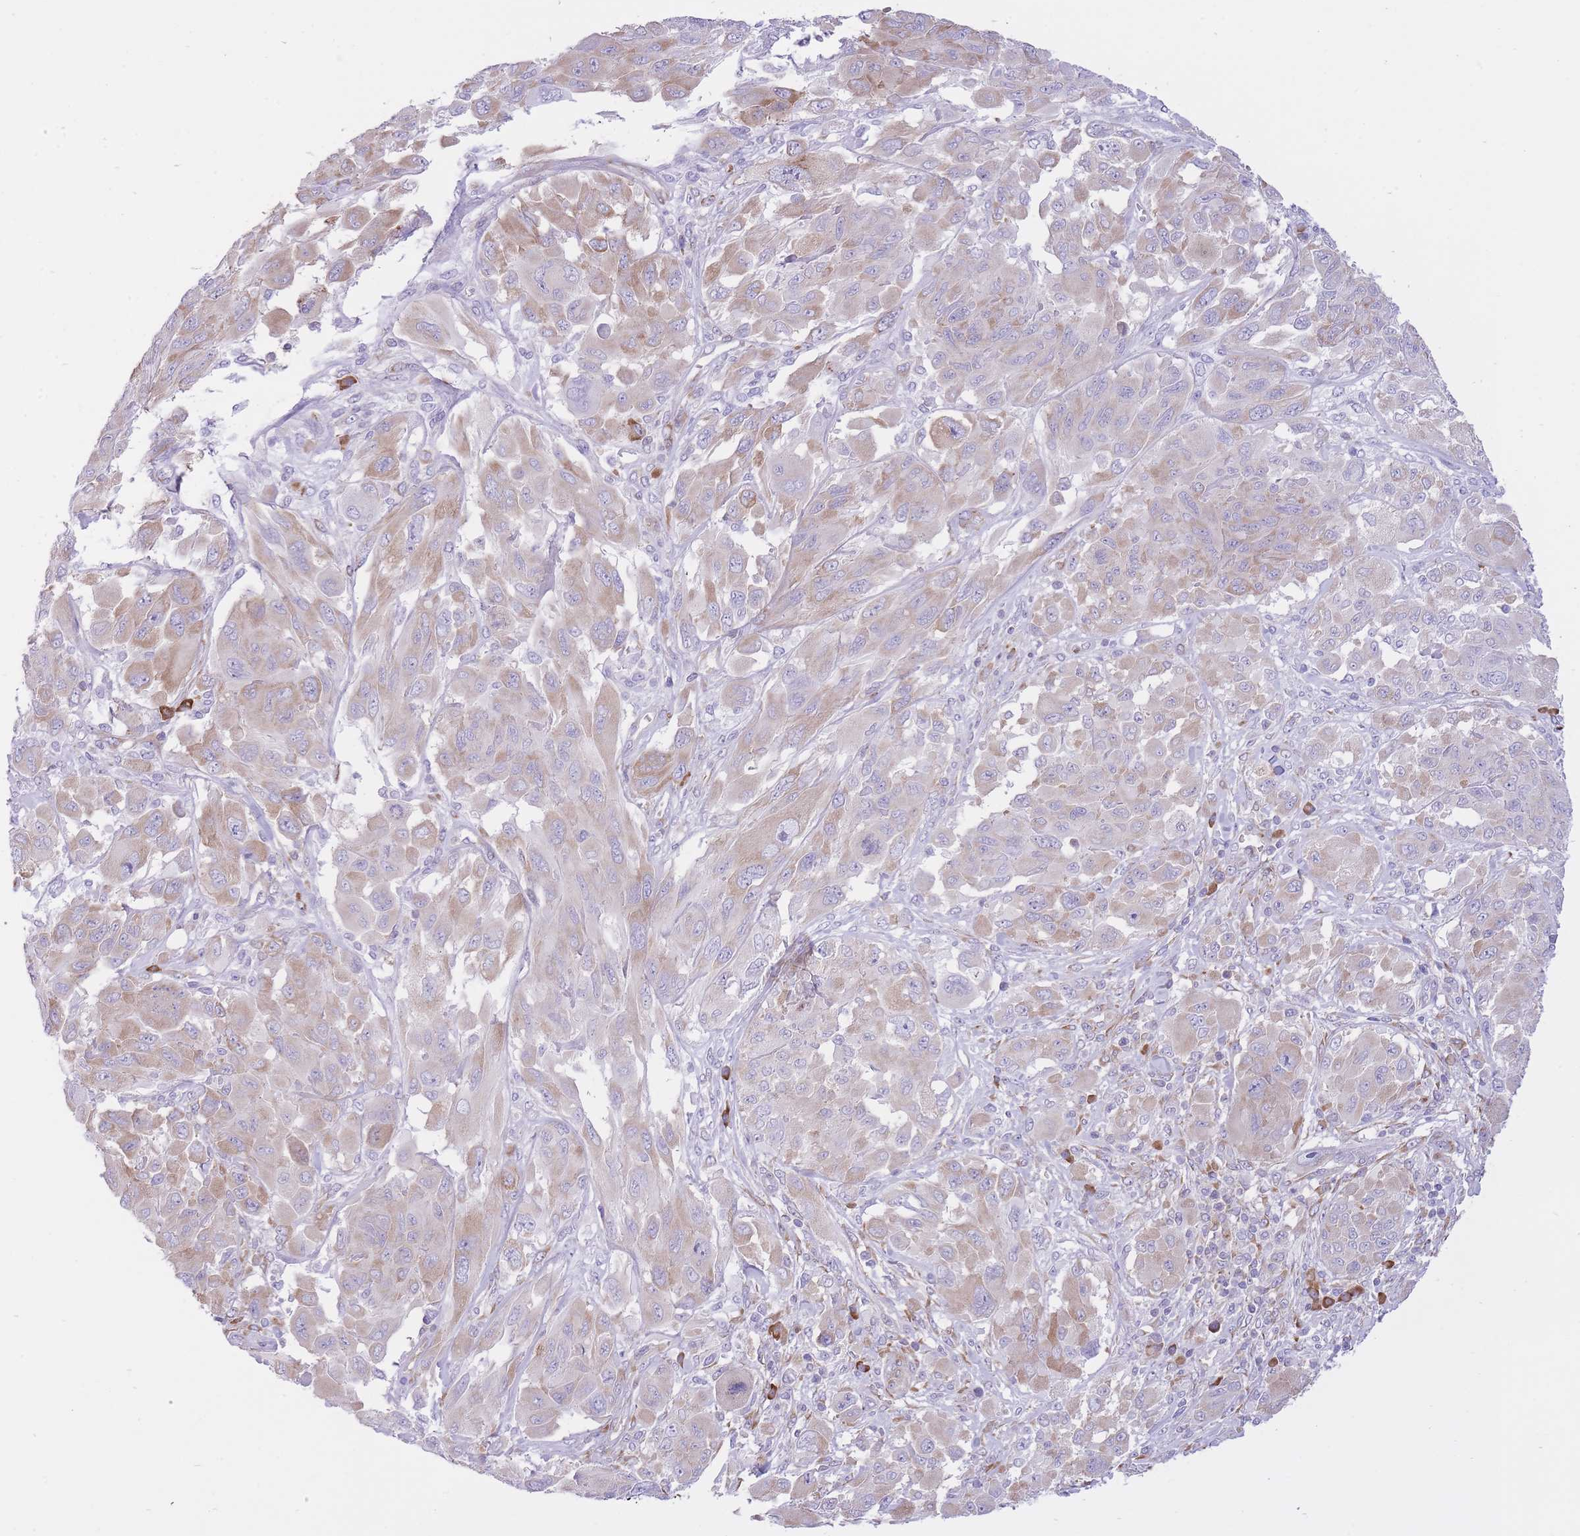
{"staining": {"intensity": "weak", "quantity": "25%-75%", "location": "cytoplasmic/membranous"}, "tissue": "melanoma", "cell_type": "Tumor cells", "image_type": "cancer", "snomed": [{"axis": "morphology", "description": "Malignant melanoma, NOS"}, {"axis": "topography", "description": "Skin"}], "caption": "Melanoma stained with immunohistochemistry (IHC) exhibits weak cytoplasmic/membranous staining in approximately 25%-75% of tumor cells.", "gene": "ZNF501", "patient": {"sex": "female", "age": 91}}